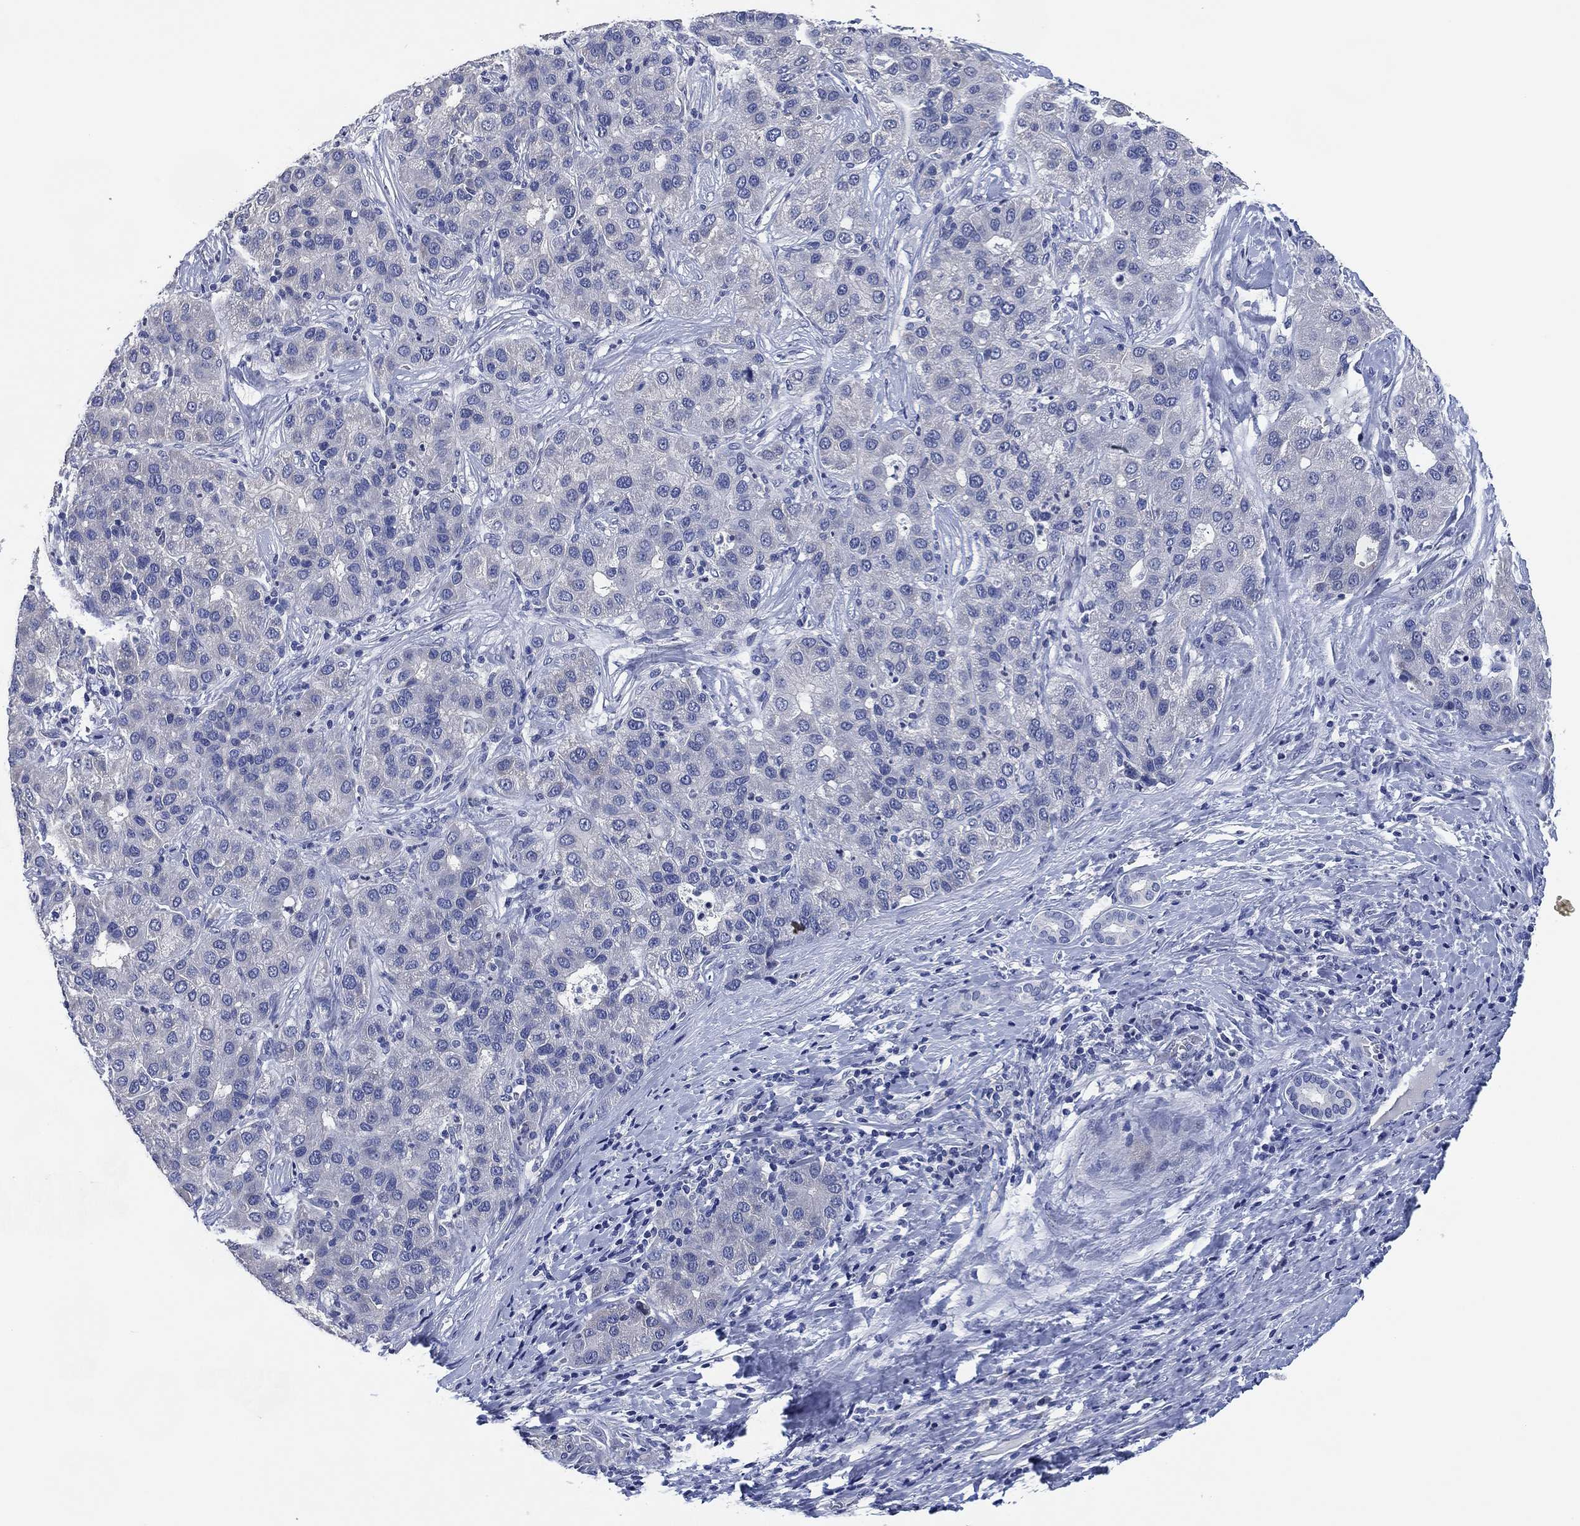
{"staining": {"intensity": "negative", "quantity": "none", "location": "none"}, "tissue": "liver cancer", "cell_type": "Tumor cells", "image_type": "cancer", "snomed": [{"axis": "morphology", "description": "Carcinoma, Hepatocellular, NOS"}, {"axis": "topography", "description": "Liver"}], "caption": "Liver hepatocellular carcinoma stained for a protein using IHC shows no positivity tumor cells.", "gene": "DAZL", "patient": {"sex": "male", "age": 65}}